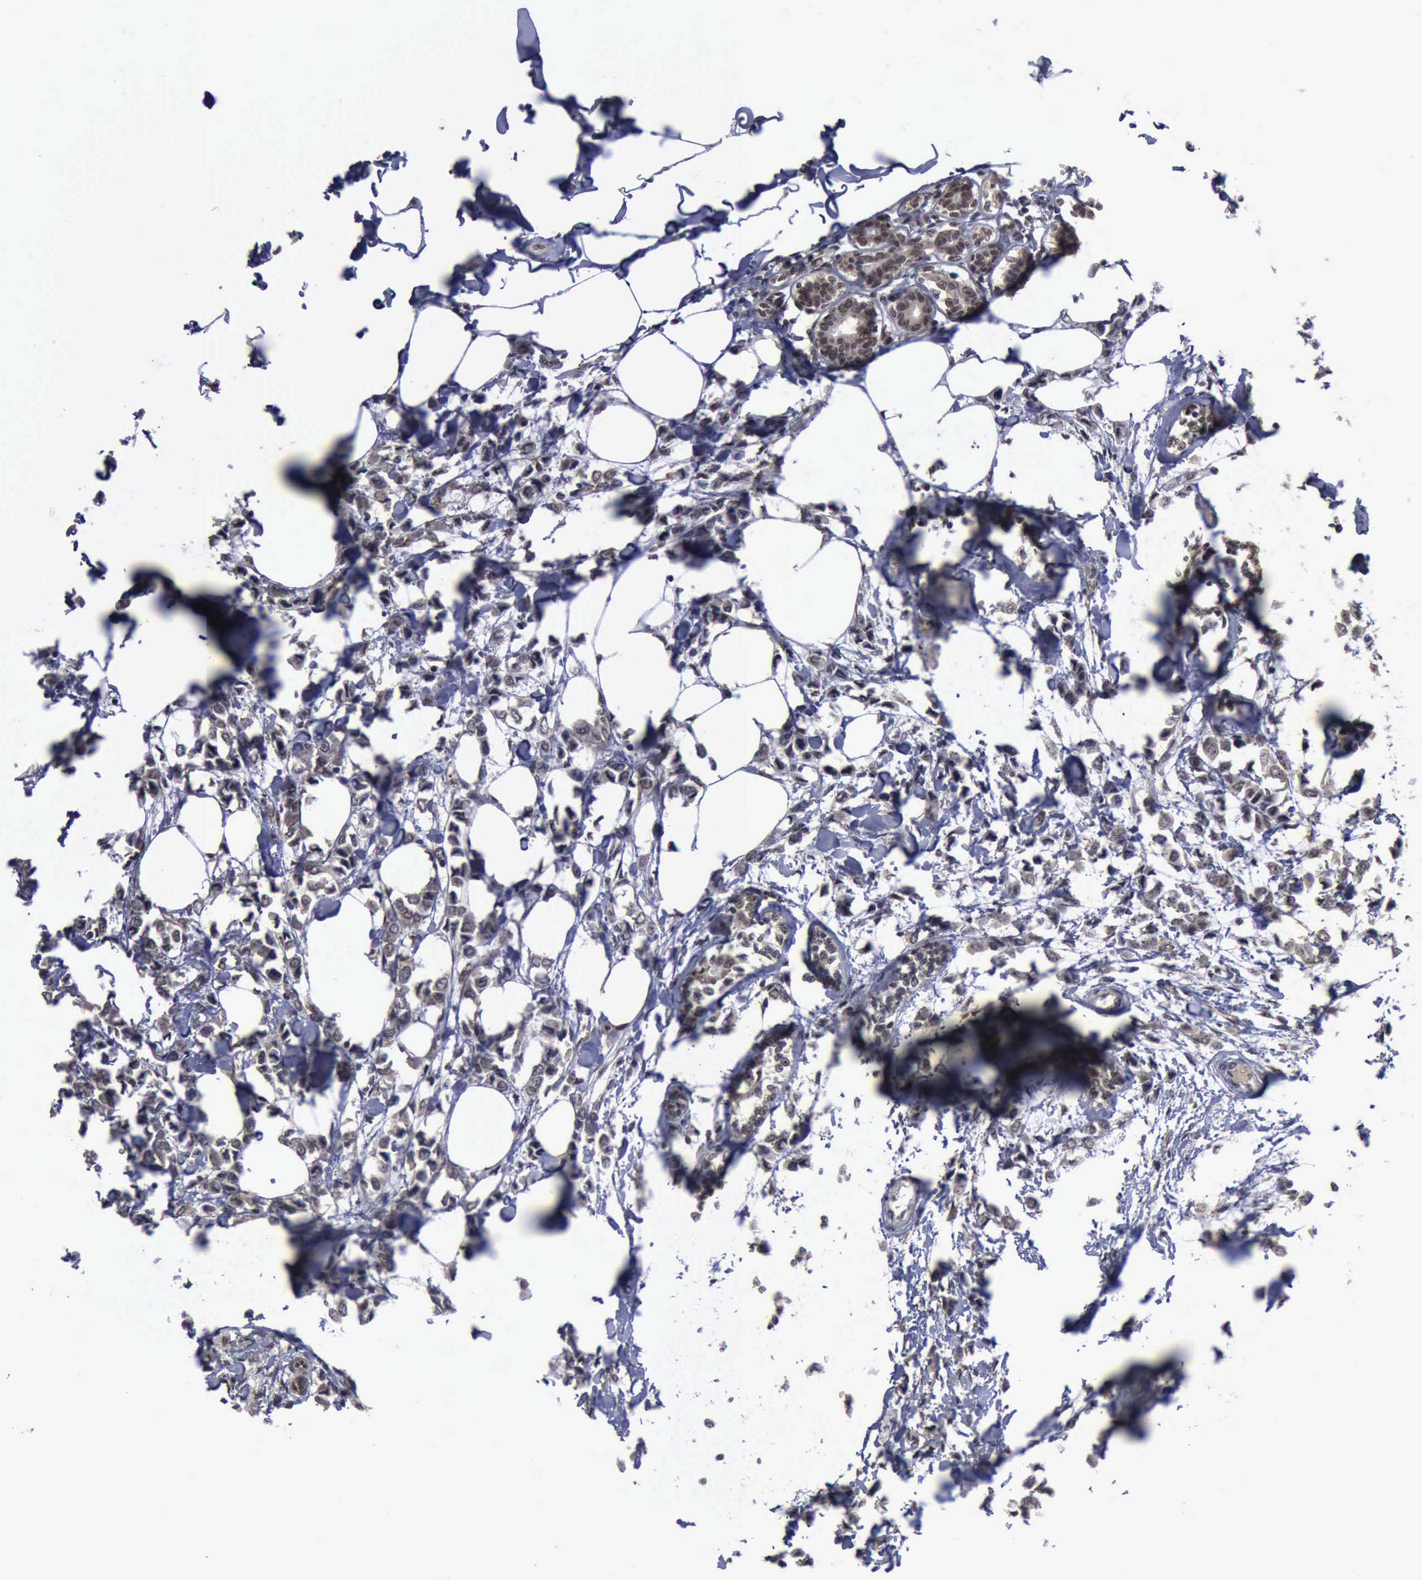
{"staining": {"intensity": "weak", "quantity": ">75%", "location": "cytoplasmic/membranous"}, "tissue": "breast cancer", "cell_type": "Tumor cells", "image_type": "cancer", "snomed": [{"axis": "morphology", "description": "Lobular carcinoma"}, {"axis": "topography", "description": "Breast"}], "caption": "Breast cancer tissue exhibits weak cytoplasmic/membranous staining in approximately >75% of tumor cells, visualized by immunohistochemistry.", "gene": "RTCB", "patient": {"sex": "female", "age": 51}}